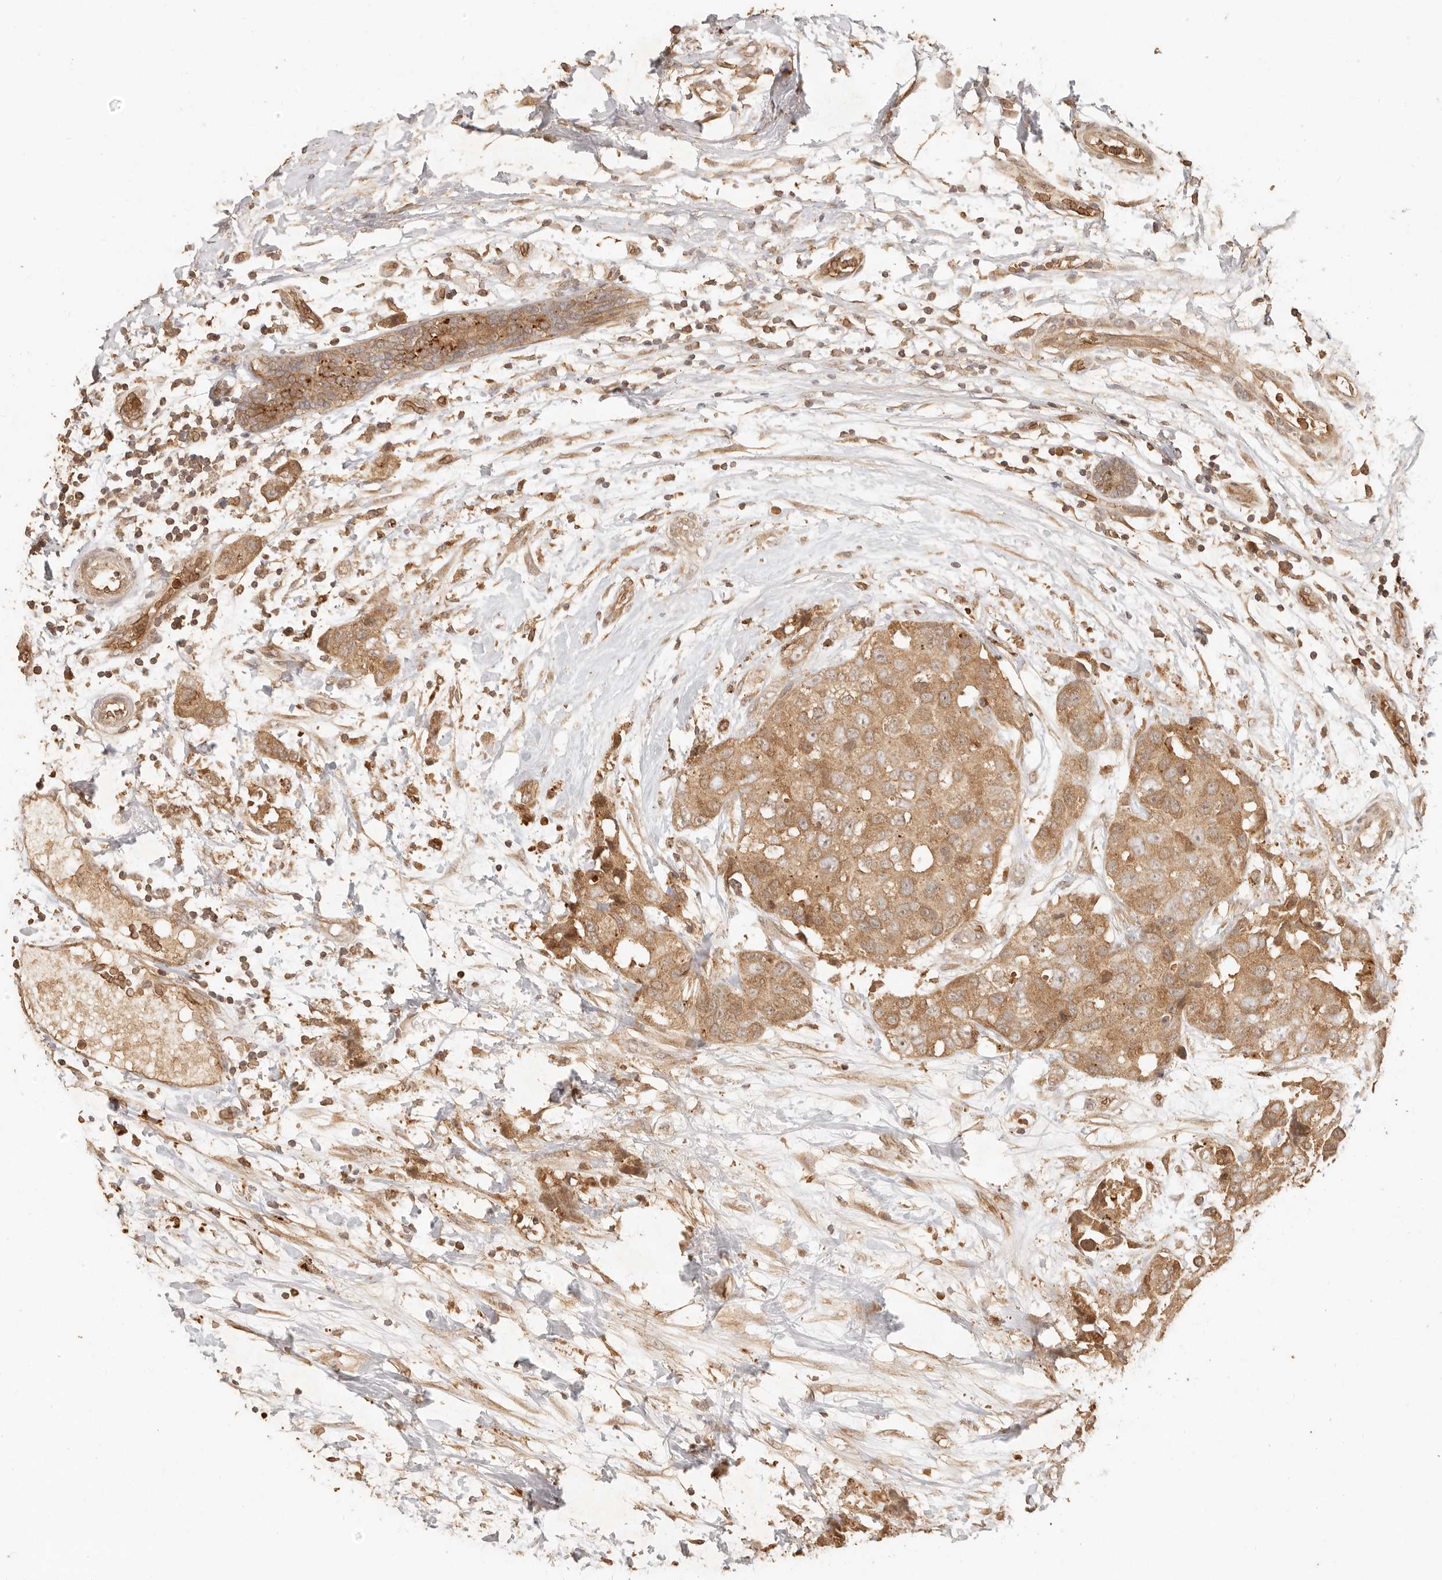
{"staining": {"intensity": "moderate", "quantity": ">75%", "location": "cytoplasmic/membranous,nuclear"}, "tissue": "breast cancer", "cell_type": "Tumor cells", "image_type": "cancer", "snomed": [{"axis": "morphology", "description": "Duct carcinoma"}, {"axis": "topography", "description": "Breast"}], "caption": "Protein analysis of breast intraductal carcinoma tissue exhibits moderate cytoplasmic/membranous and nuclear staining in approximately >75% of tumor cells. The protein is stained brown, and the nuclei are stained in blue (DAB (3,3'-diaminobenzidine) IHC with brightfield microscopy, high magnification).", "gene": "INTS11", "patient": {"sex": "female", "age": 62}}